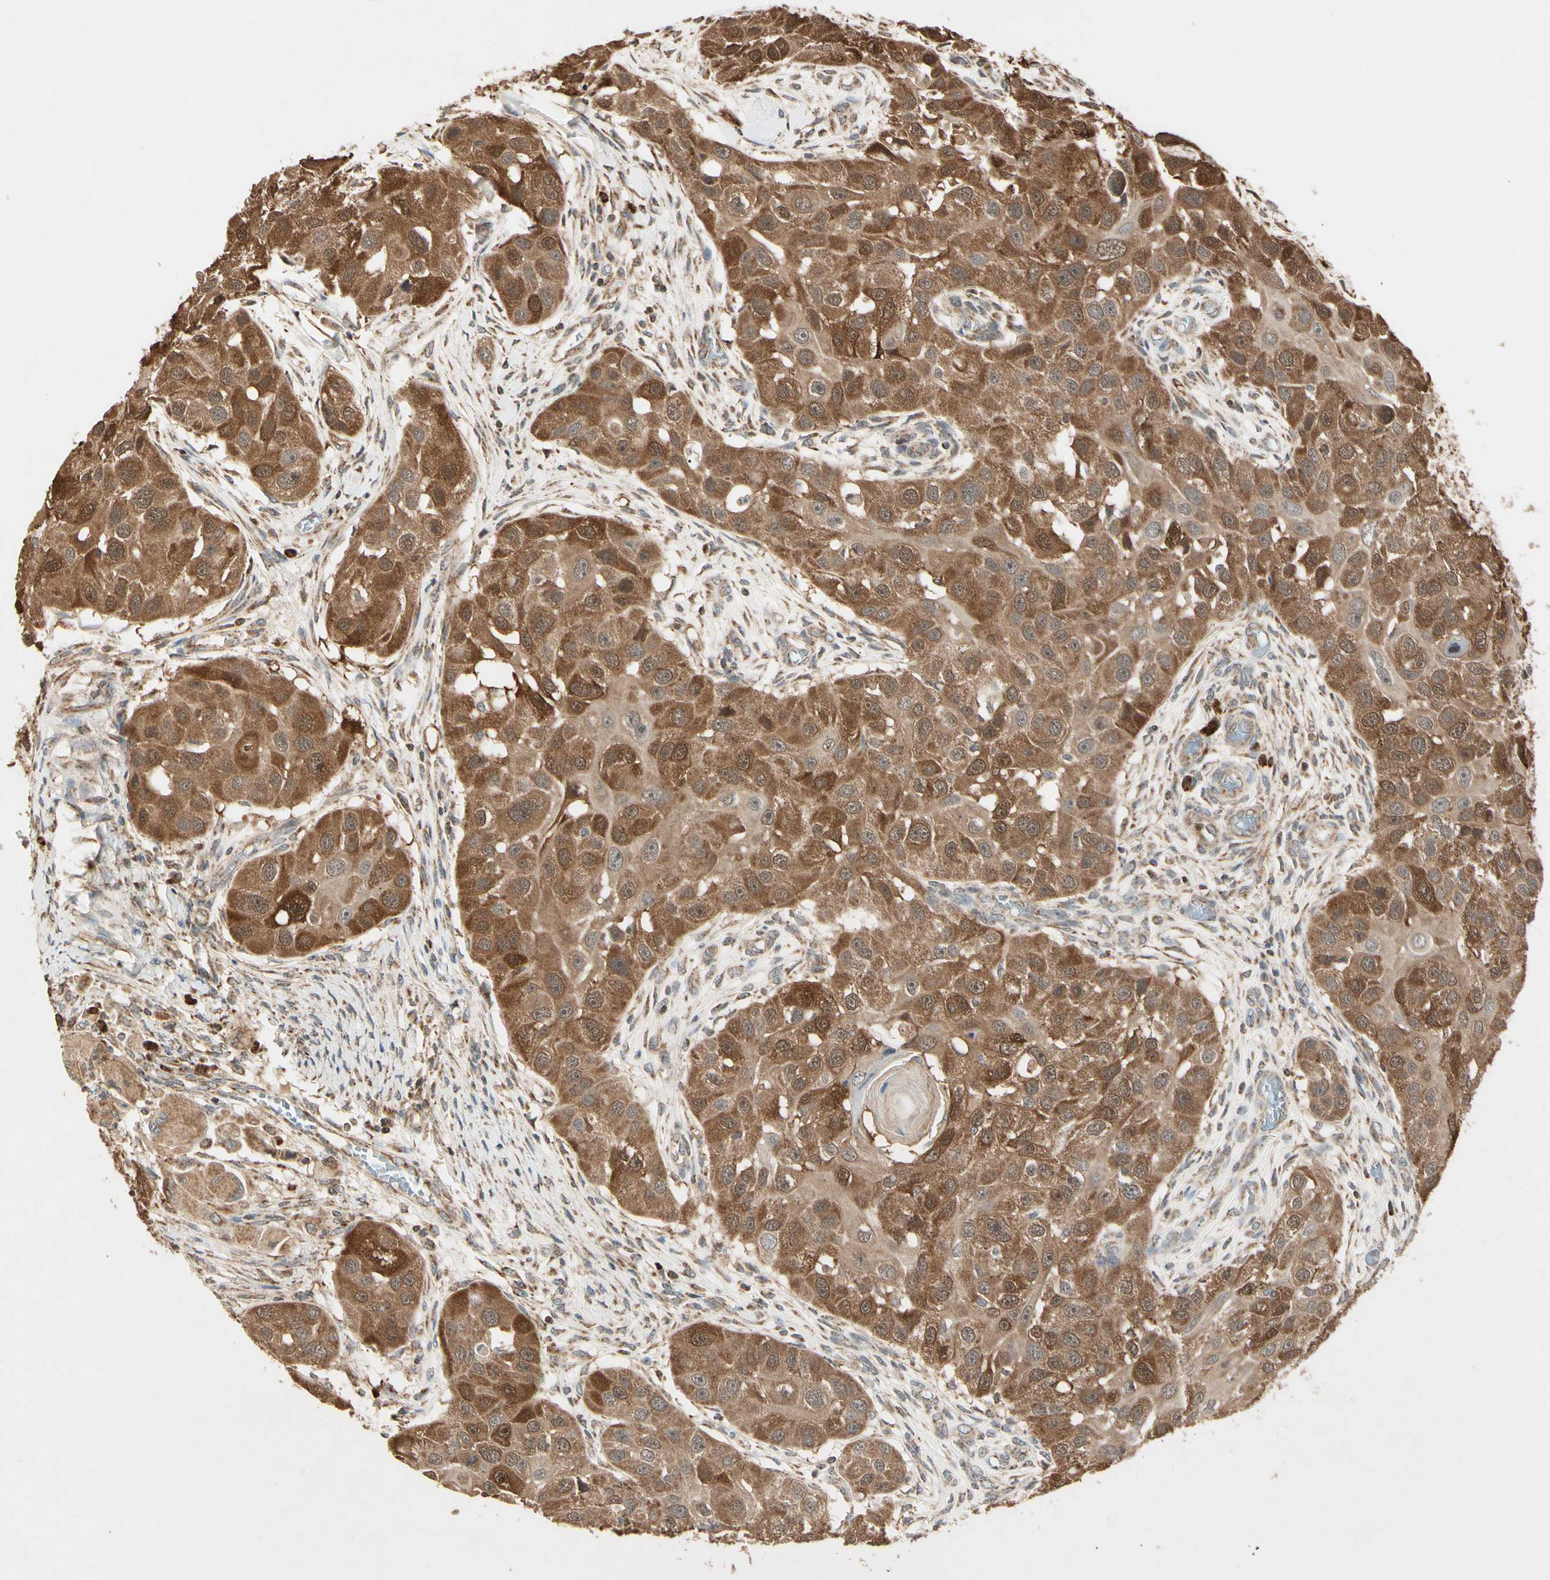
{"staining": {"intensity": "moderate", "quantity": ">75%", "location": "cytoplasmic/membranous,nuclear"}, "tissue": "head and neck cancer", "cell_type": "Tumor cells", "image_type": "cancer", "snomed": [{"axis": "morphology", "description": "Normal tissue, NOS"}, {"axis": "morphology", "description": "Squamous cell carcinoma, NOS"}, {"axis": "topography", "description": "Skeletal muscle"}, {"axis": "topography", "description": "Head-Neck"}], "caption": "Head and neck squamous cell carcinoma stained with a protein marker shows moderate staining in tumor cells.", "gene": "PRDX5", "patient": {"sex": "male", "age": 51}}